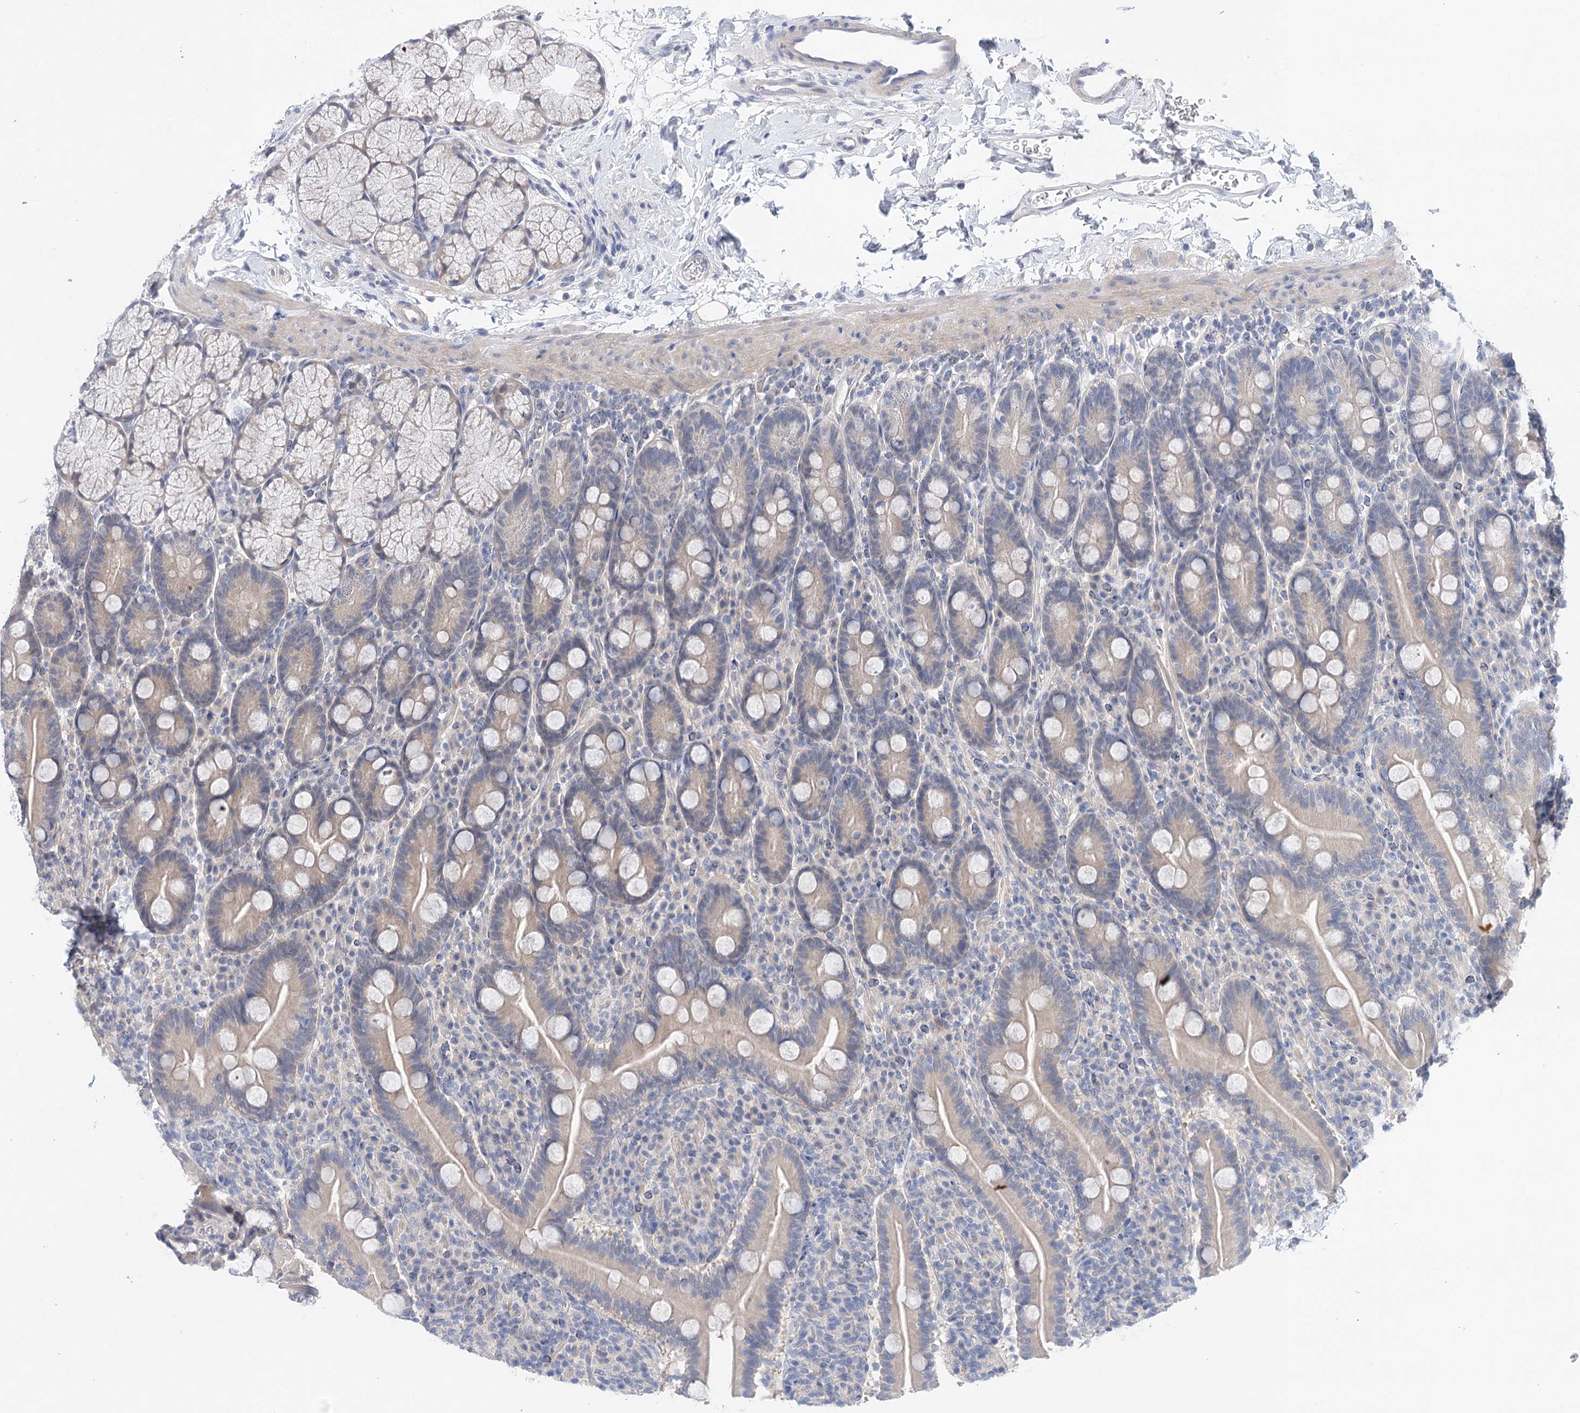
{"staining": {"intensity": "weak", "quantity": "<25%", "location": "cytoplasmic/membranous"}, "tissue": "duodenum", "cell_type": "Glandular cells", "image_type": "normal", "snomed": [{"axis": "morphology", "description": "Normal tissue, NOS"}, {"axis": "topography", "description": "Duodenum"}], "caption": "Immunohistochemistry of unremarkable human duodenum demonstrates no staining in glandular cells.", "gene": "LALBA", "patient": {"sex": "male", "age": 35}}